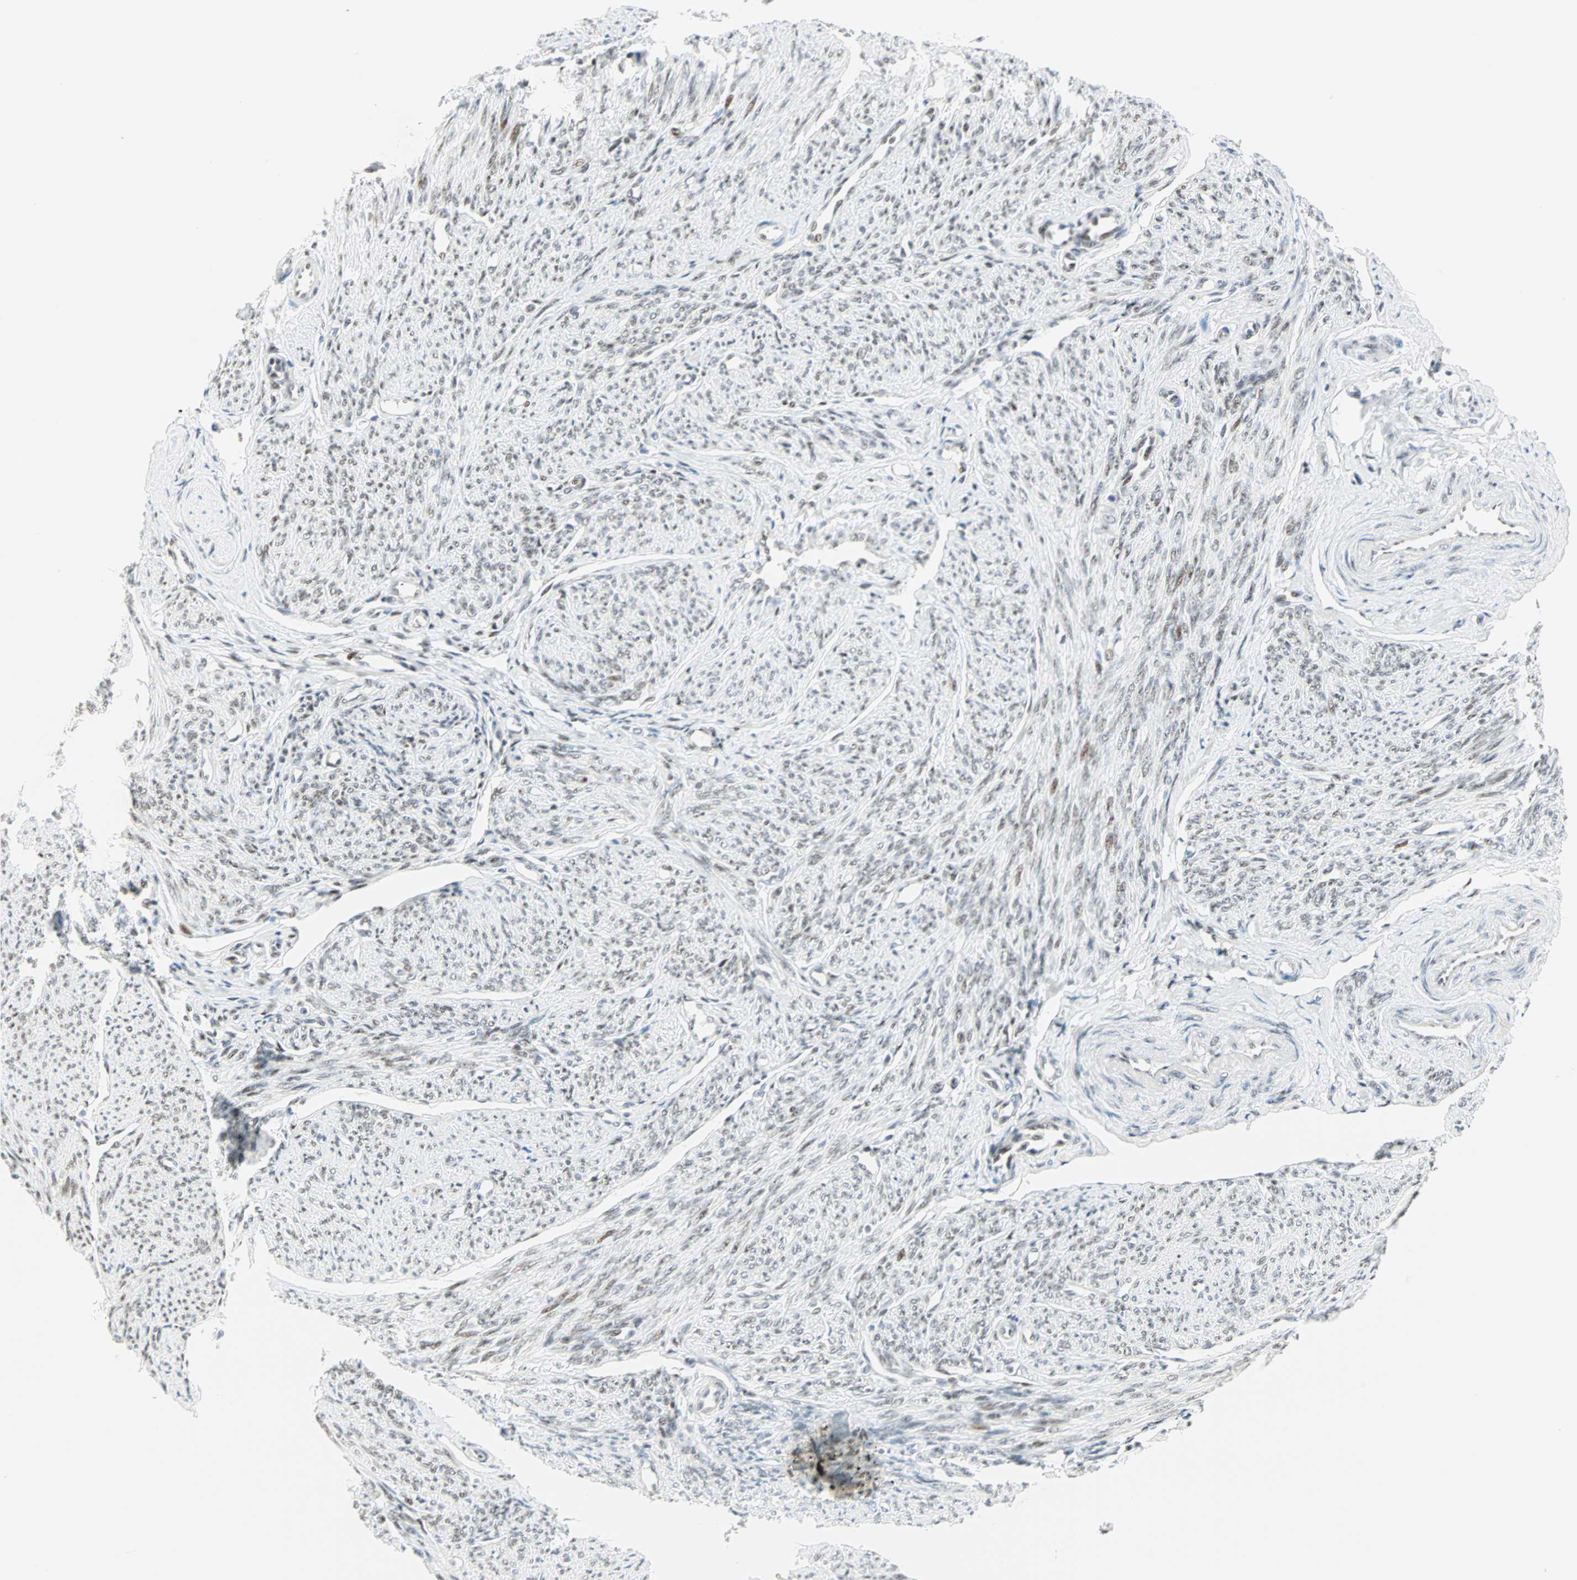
{"staining": {"intensity": "weak", "quantity": "25%-75%", "location": "nuclear"}, "tissue": "smooth muscle", "cell_type": "Smooth muscle cells", "image_type": "normal", "snomed": [{"axis": "morphology", "description": "Normal tissue, NOS"}, {"axis": "topography", "description": "Smooth muscle"}], "caption": "A histopathology image of smooth muscle stained for a protein displays weak nuclear brown staining in smooth muscle cells. (Stains: DAB in brown, nuclei in blue, Microscopy: brightfield microscopy at high magnification).", "gene": "PKNOX1", "patient": {"sex": "female", "age": 65}}